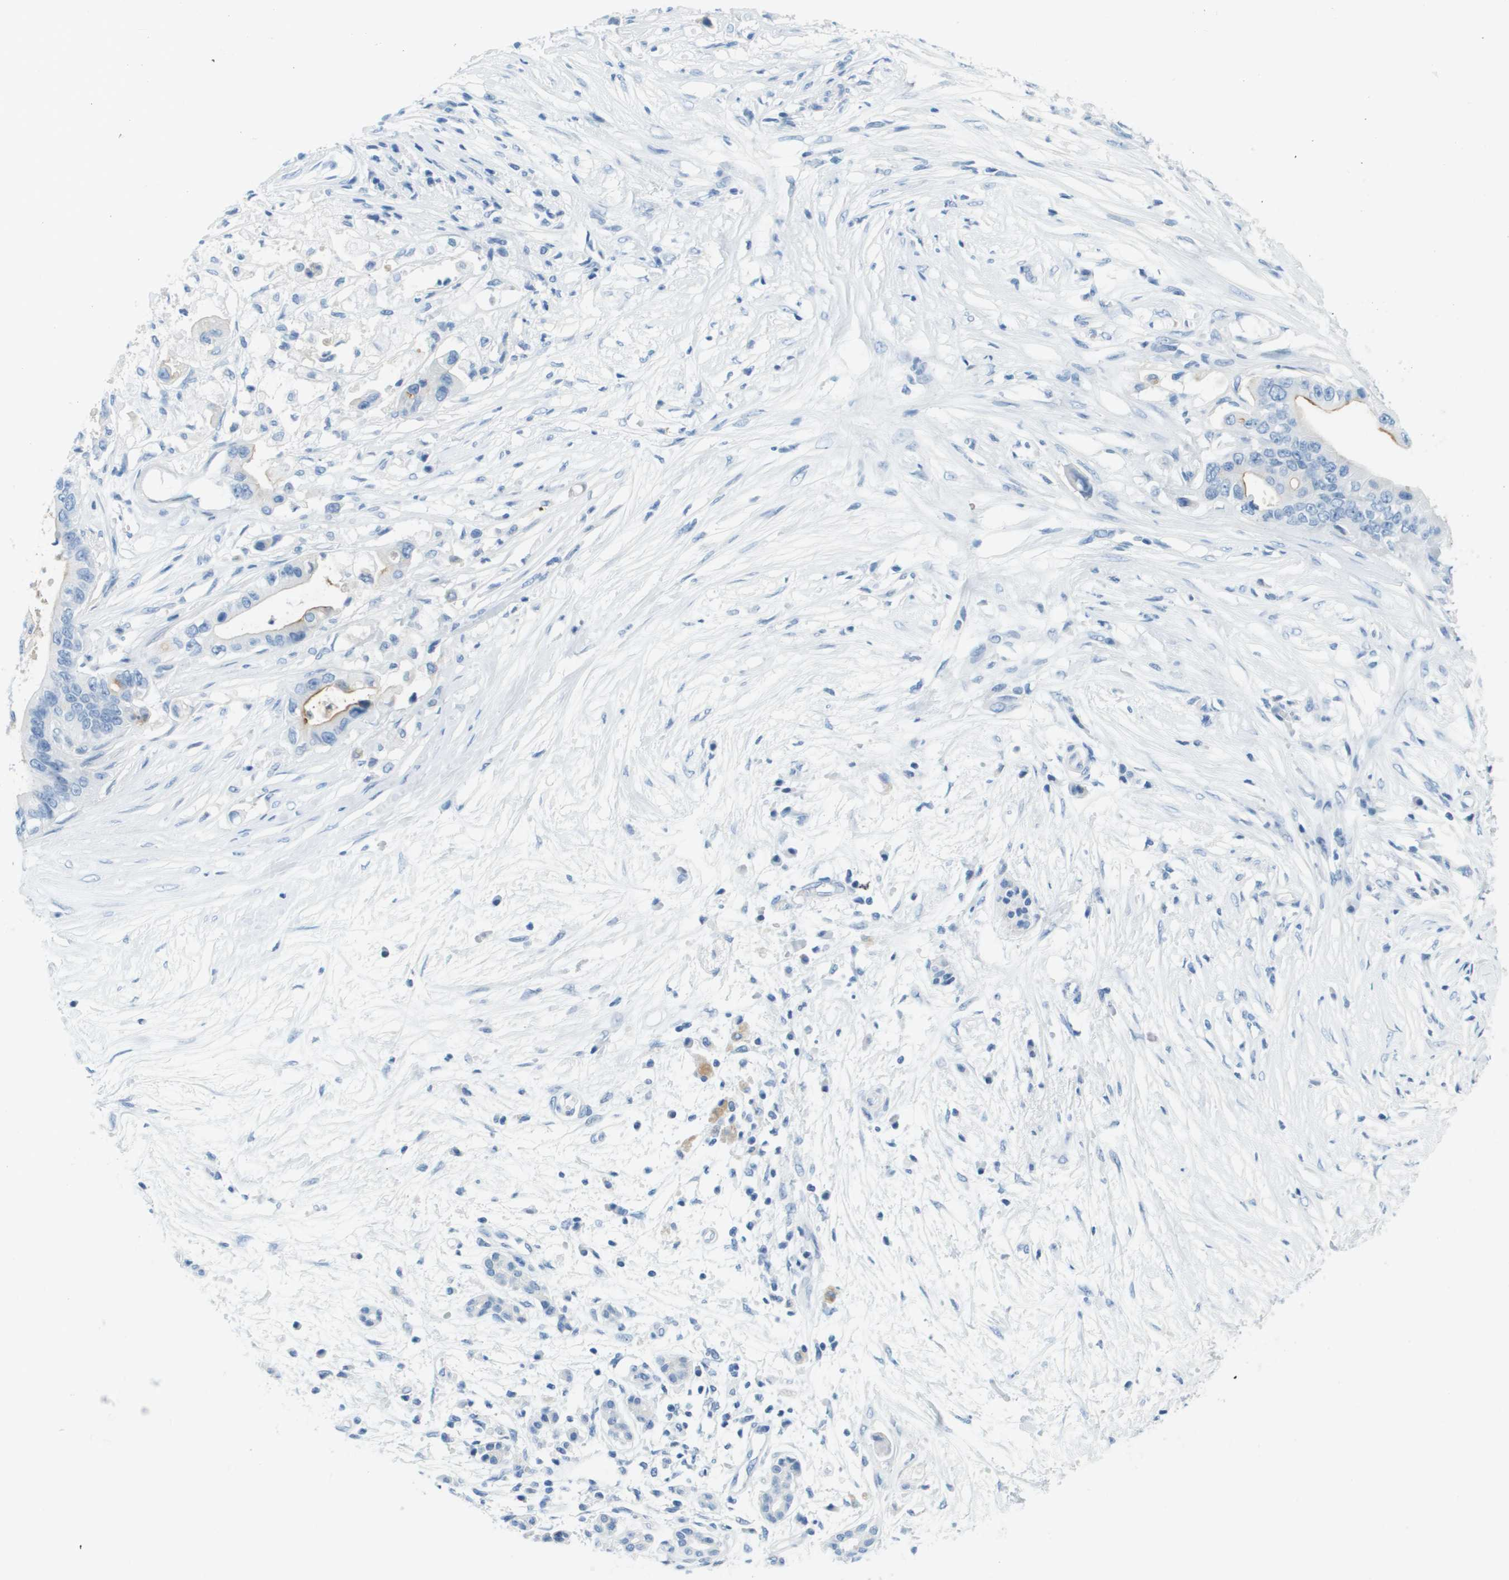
{"staining": {"intensity": "weak", "quantity": "<25%", "location": "cytoplasmic/membranous"}, "tissue": "pancreatic cancer", "cell_type": "Tumor cells", "image_type": "cancer", "snomed": [{"axis": "morphology", "description": "Adenocarcinoma, NOS"}, {"axis": "topography", "description": "Pancreas"}], "caption": "A high-resolution micrograph shows immunohistochemistry staining of pancreatic adenocarcinoma, which demonstrates no significant positivity in tumor cells.", "gene": "CDHR2", "patient": {"sex": "male", "age": 77}}